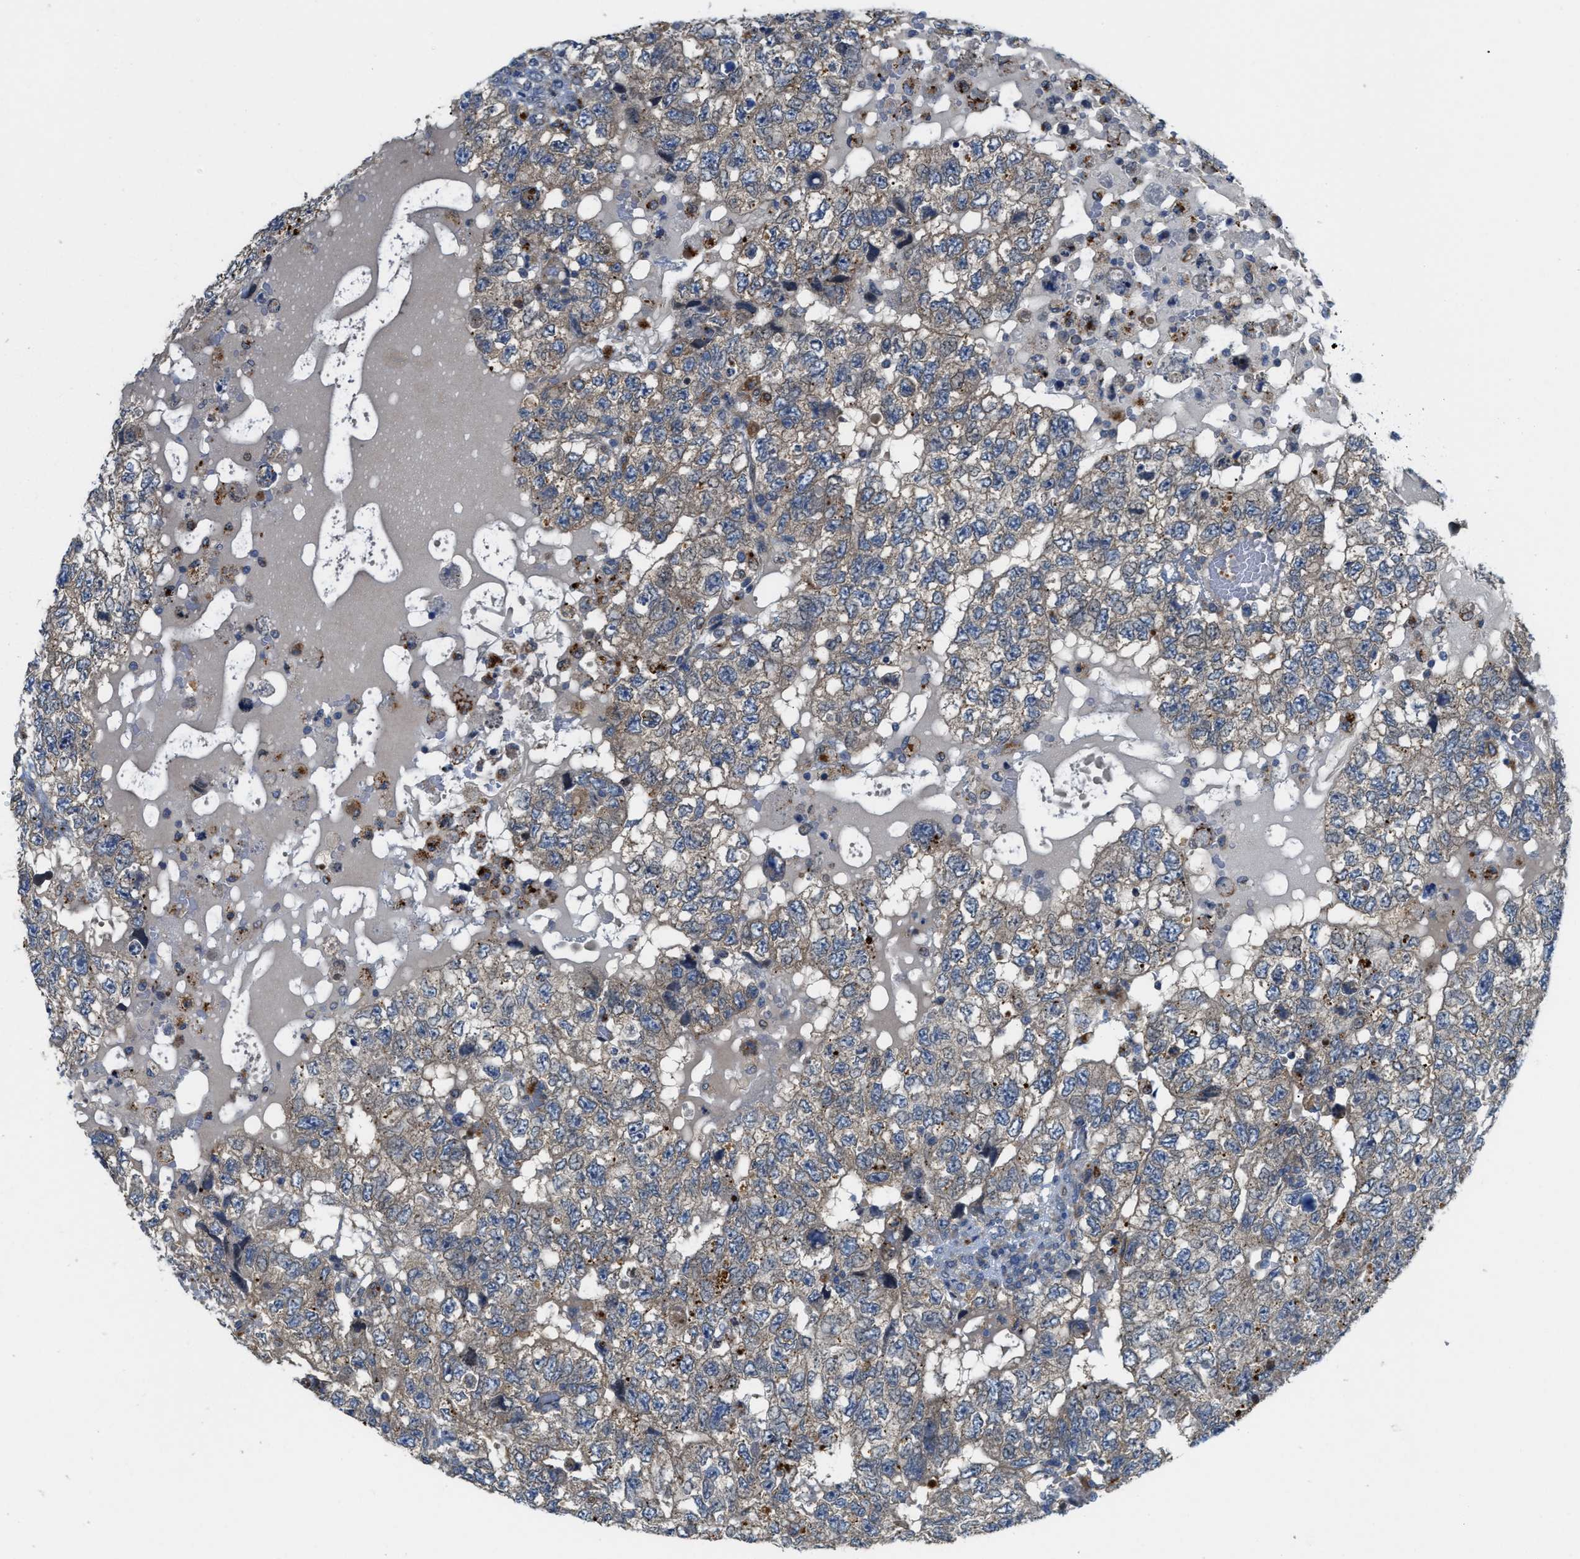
{"staining": {"intensity": "weak", "quantity": "25%-75%", "location": "cytoplasmic/membranous"}, "tissue": "testis cancer", "cell_type": "Tumor cells", "image_type": "cancer", "snomed": [{"axis": "morphology", "description": "Carcinoma, Embryonal, NOS"}, {"axis": "topography", "description": "Testis"}], "caption": "IHC photomicrograph of human embryonal carcinoma (testis) stained for a protein (brown), which reveals low levels of weak cytoplasmic/membranous staining in approximately 25%-75% of tumor cells.", "gene": "KLHDC10", "patient": {"sex": "male", "age": 36}}